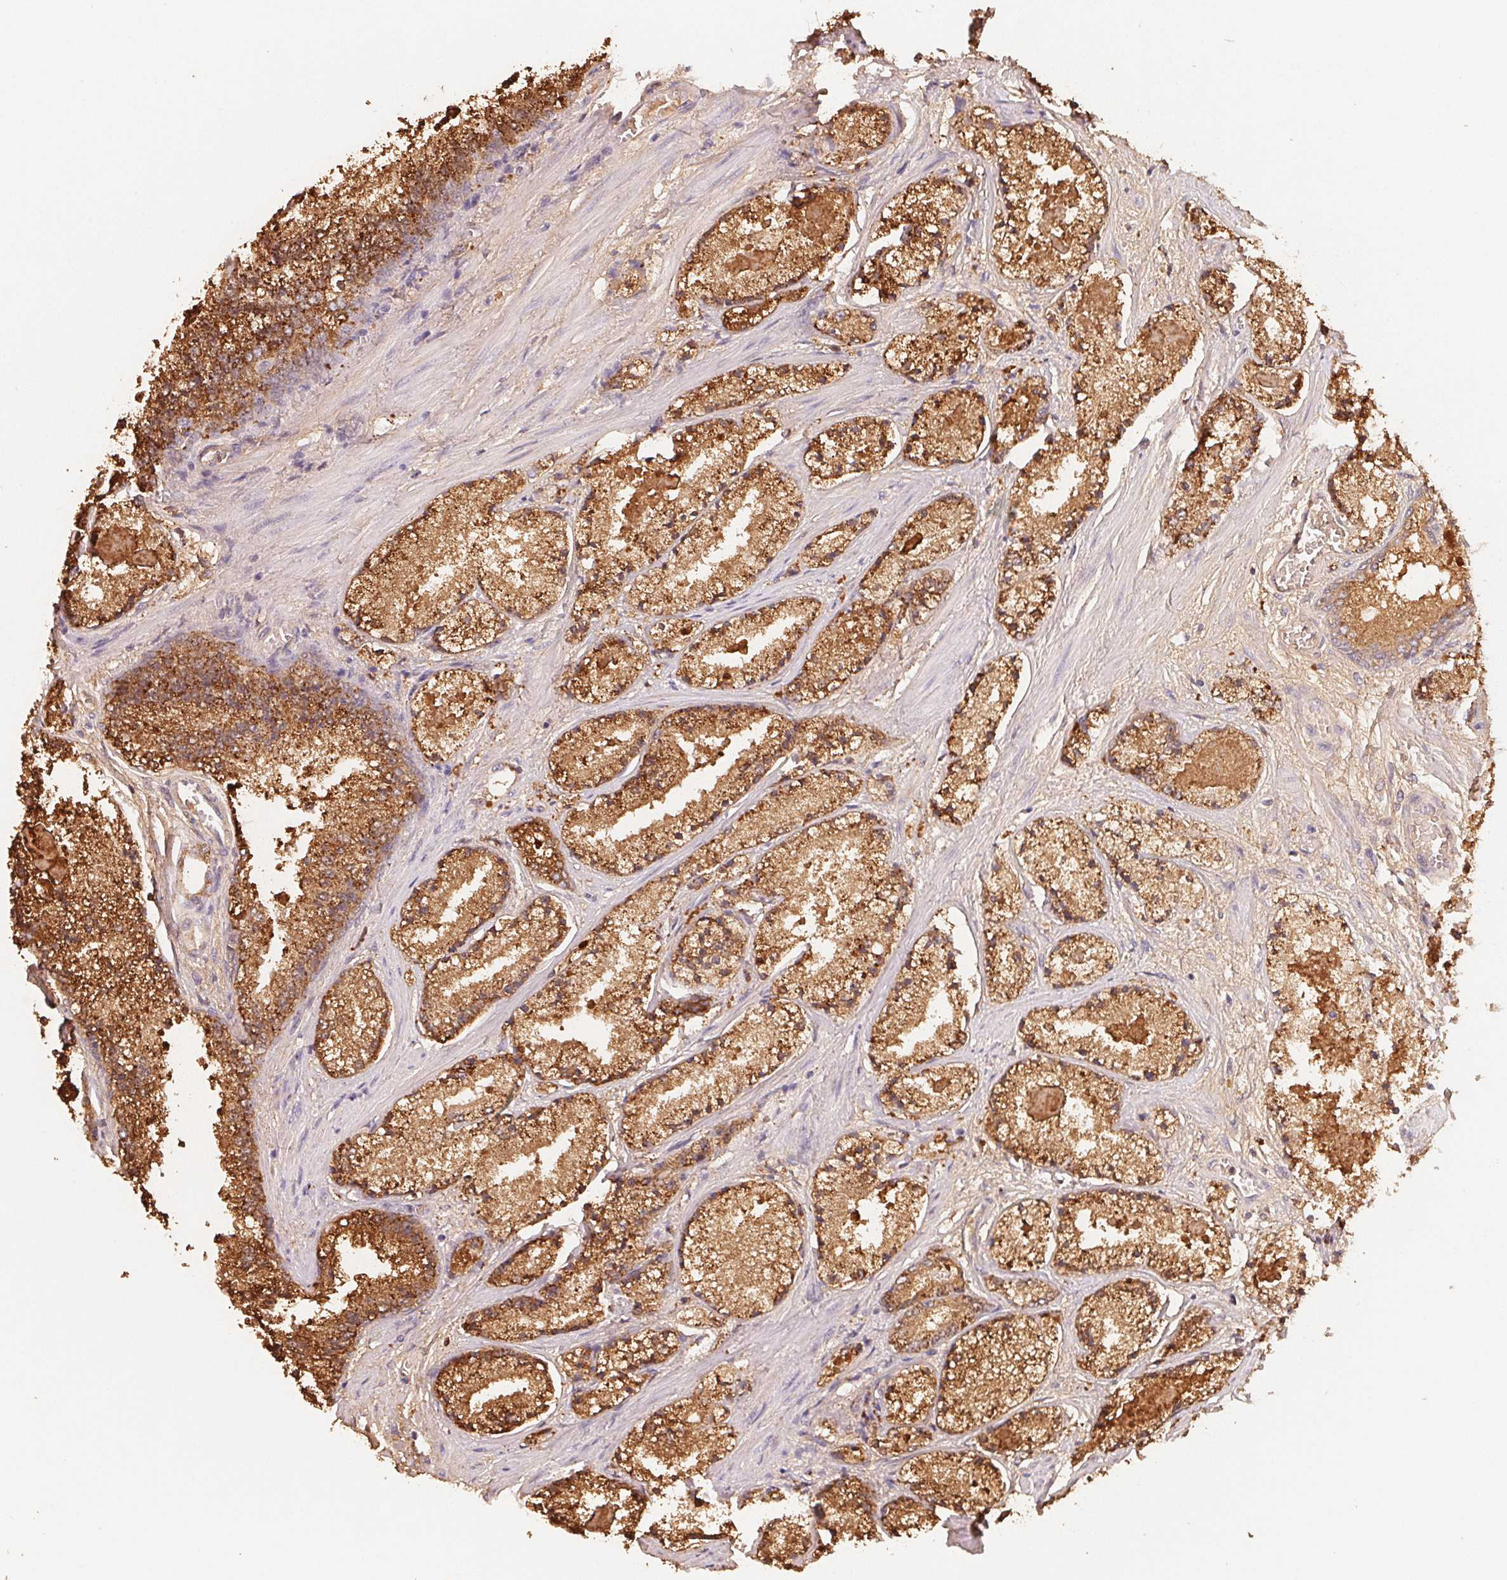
{"staining": {"intensity": "moderate", "quantity": ">75%", "location": "cytoplasmic/membranous"}, "tissue": "prostate cancer", "cell_type": "Tumor cells", "image_type": "cancer", "snomed": [{"axis": "morphology", "description": "Adenocarcinoma, High grade"}, {"axis": "topography", "description": "Prostate"}], "caption": "Moderate cytoplasmic/membranous expression is identified in about >75% of tumor cells in prostate adenocarcinoma (high-grade). The staining is performed using DAB brown chromogen to label protein expression. The nuclei are counter-stained blue using hematoxylin.", "gene": "ACP3", "patient": {"sex": "male", "age": 63}}